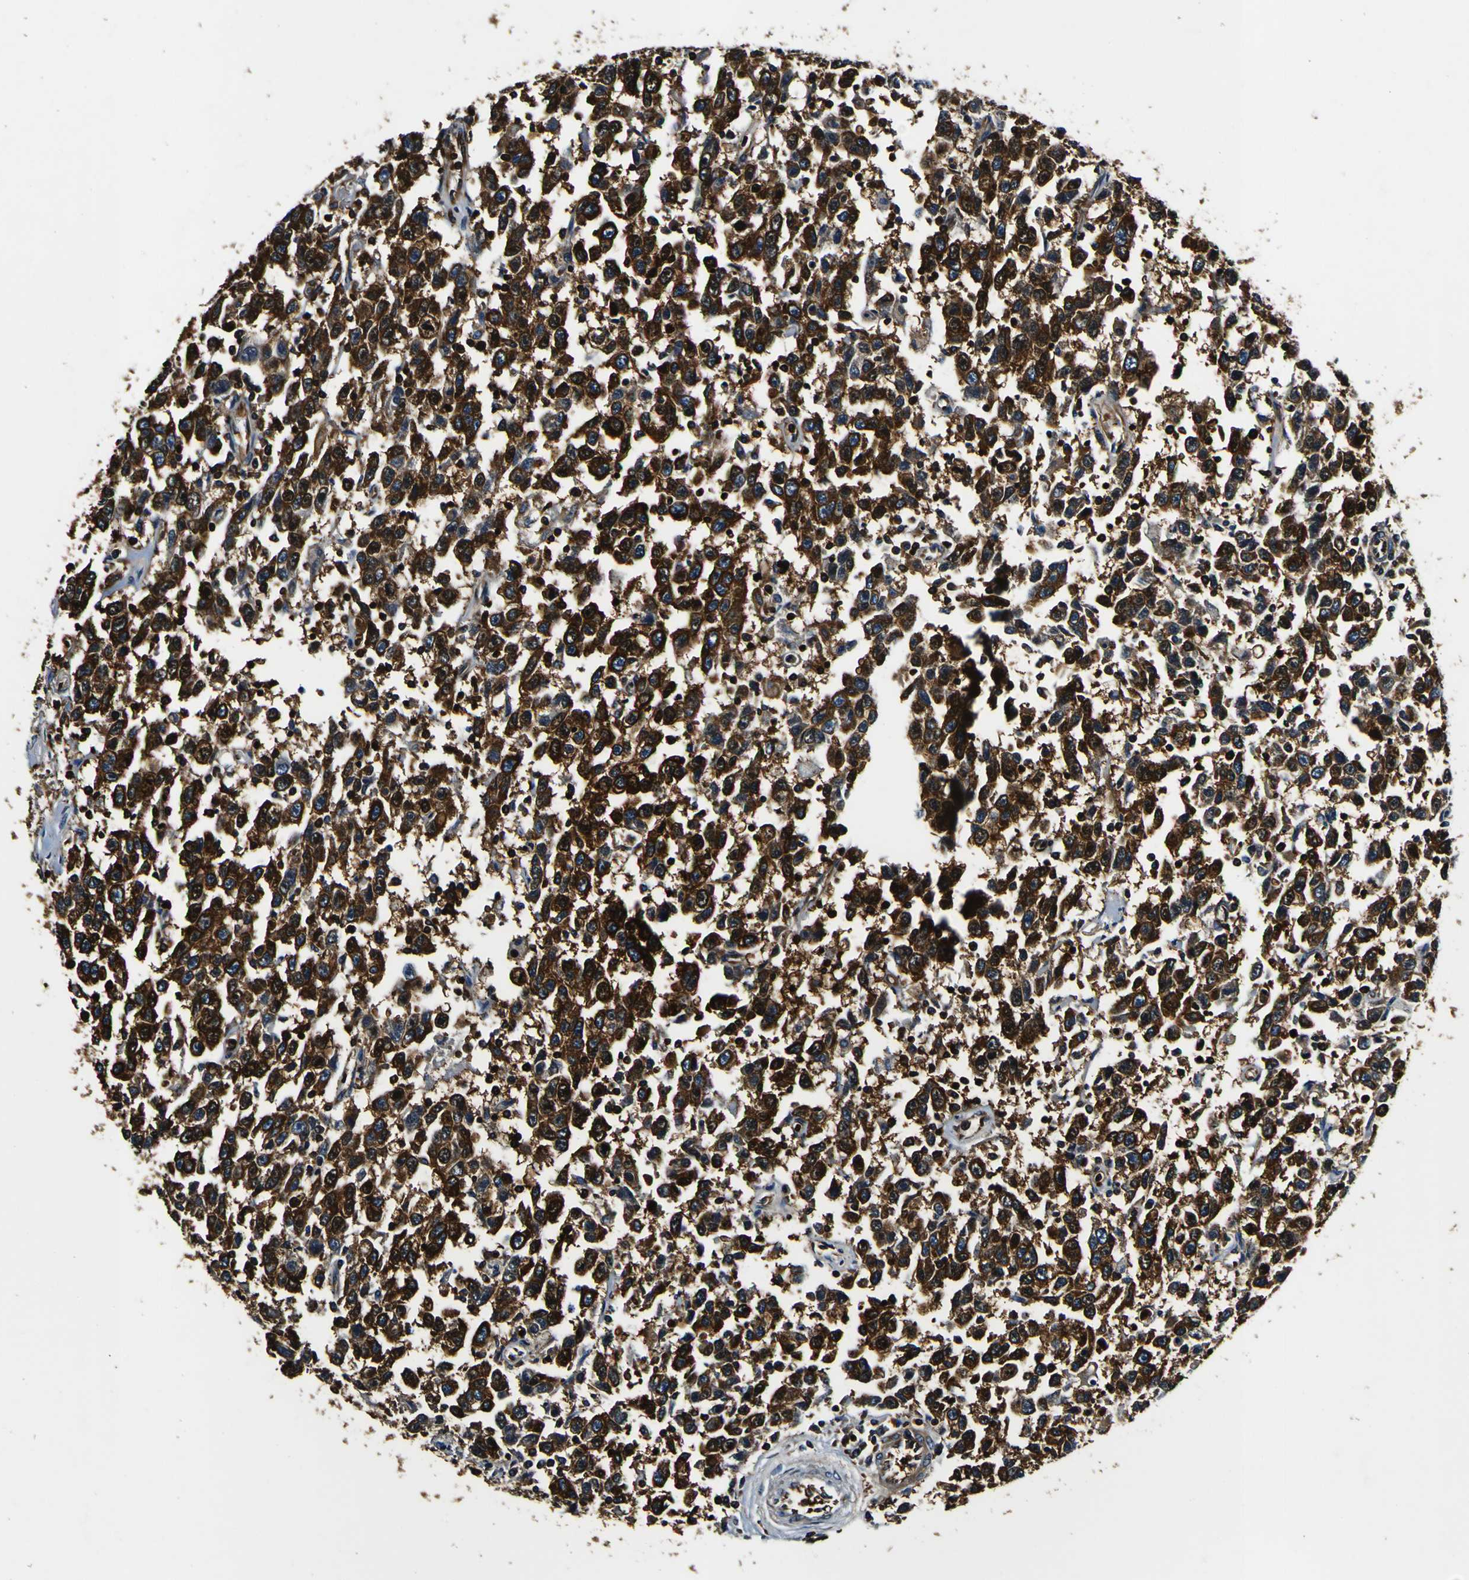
{"staining": {"intensity": "strong", "quantity": ">75%", "location": "cytoplasmic/membranous"}, "tissue": "testis cancer", "cell_type": "Tumor cells", "image_type": "cancer", "snomed": [{"axis": "morphology", "description": "Seminoma, NOS"}, {"axis": "topography", "description": "Testis"}], "caption": "Brown immunohistochemical staining in testis cancer reveals strong cytoplasmic/membranous staining in approximately >75% of tumor cells.", "gene": "RHOT2", "patient": {"sex": "male", "age": 41}}